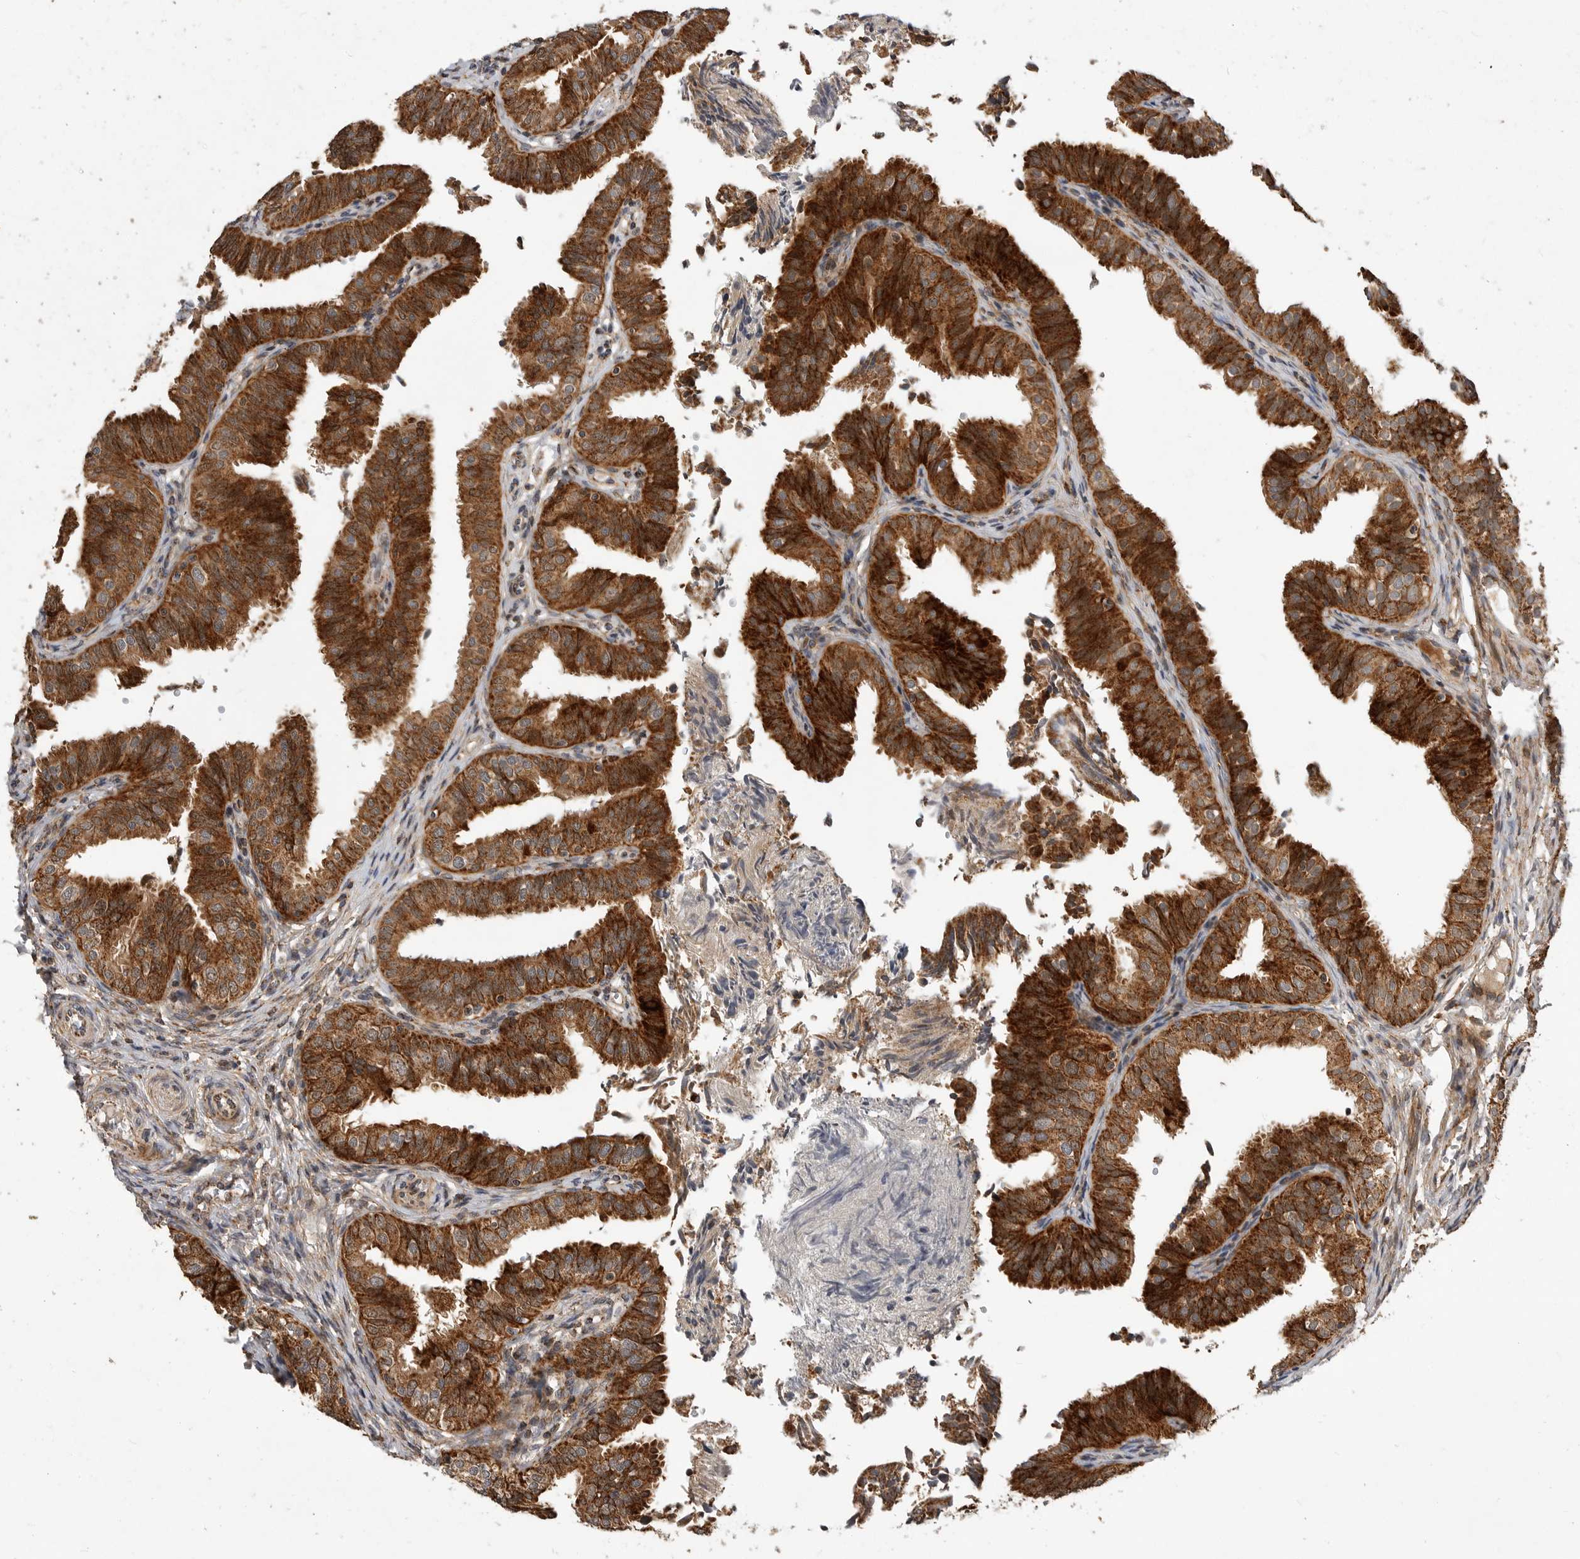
{"staining": {"intensity": "strong", "quantity": ">75%", "location": "cytoplasmic/membranous"}, "tissue": "fallopian tube", "cell_type": "Glandular cells", "image_type": "normal", "snomed": [{"axis": "morphology", "description": "Normal tissue, NOS"}, {"axis": "topography", "description": "Fallopian tube"}], "caption": "Strong cytoplasmic/membranous expression is seen in about >75% of glandular cells in benign fallopian tube.", "gene": "KYAT3", "patient": {"sex": "female", "age": 35}}